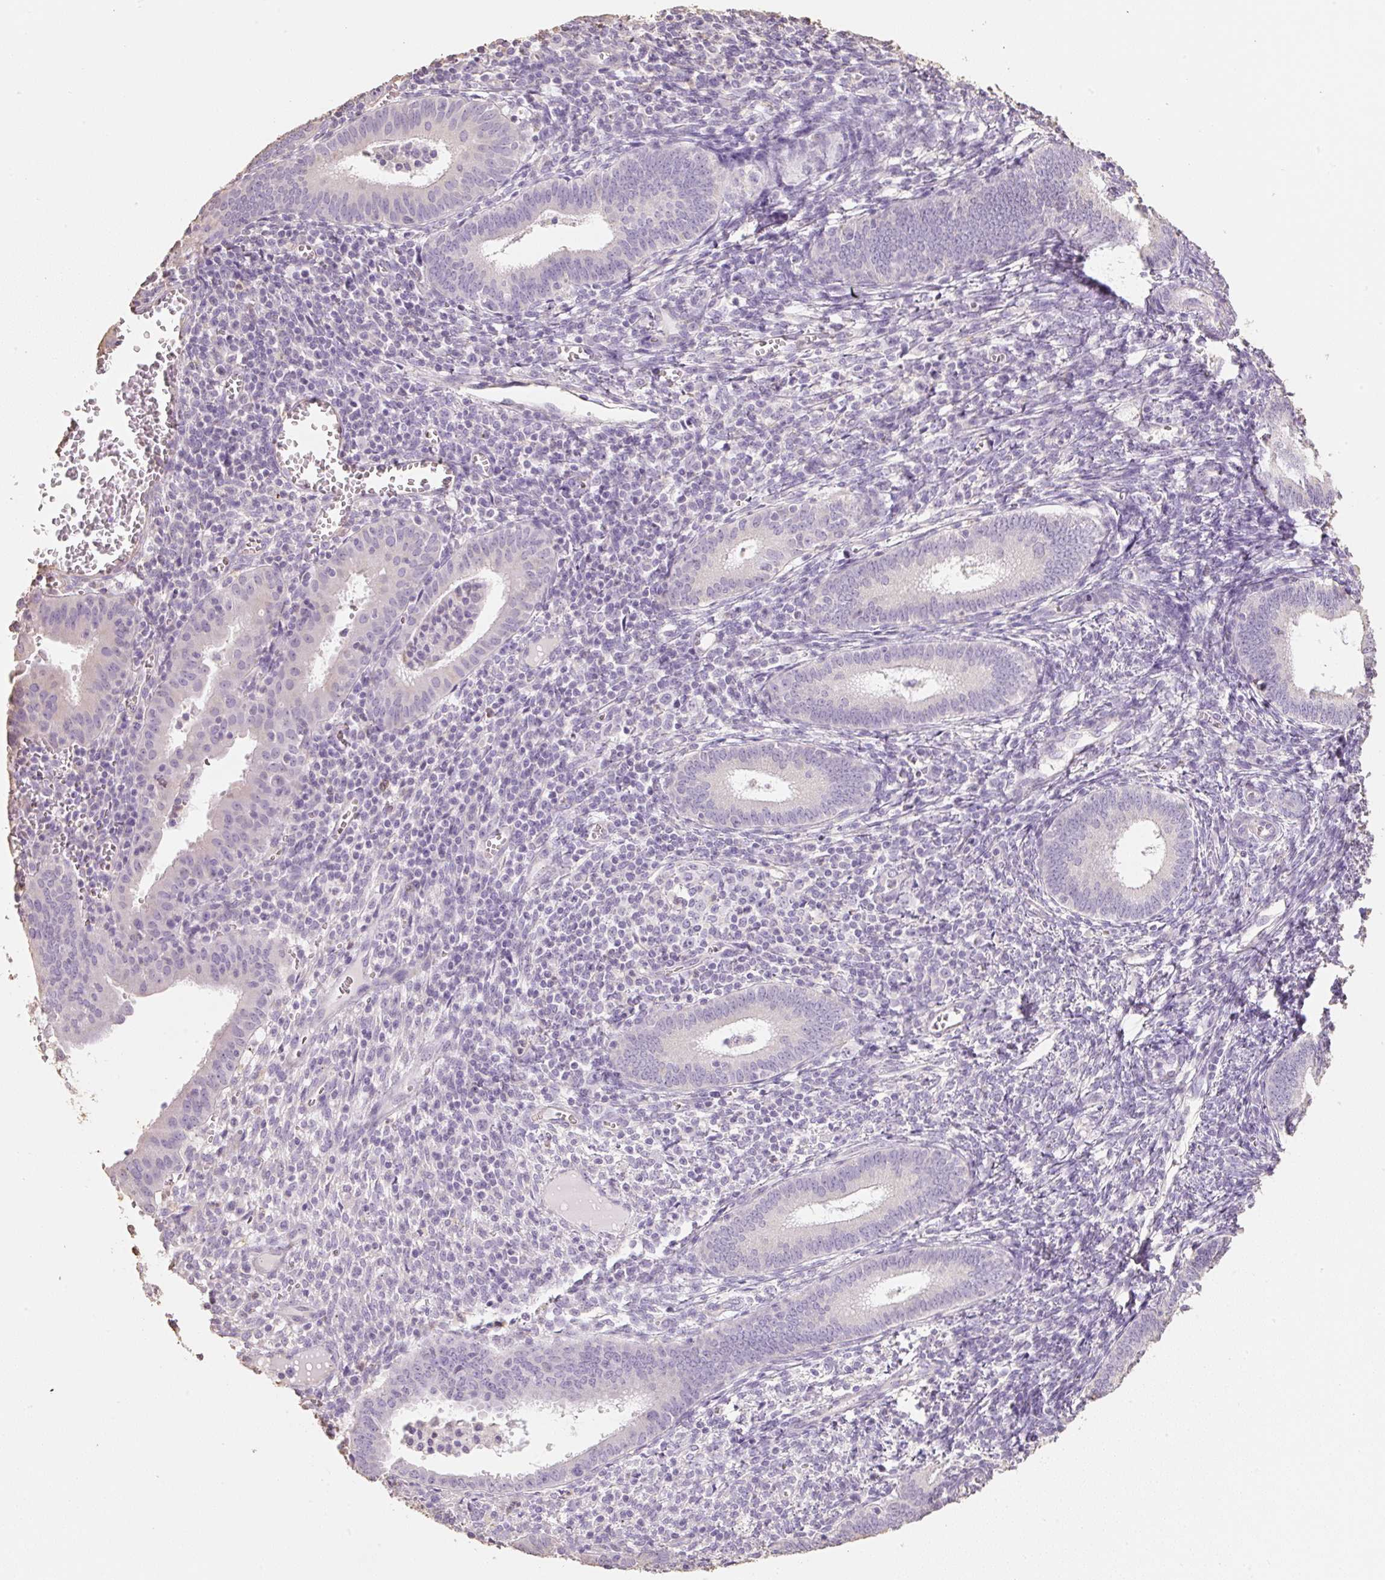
{"staining": {"intensity": "negative", "quantity": "none", "location": "none"}, "tissue": "endometrium", "cell_type": "Cells in endometrial stroma", "image_type": "normal", "snomed": [{"axis": "morphology", "description": "Normal tissue, NOS"}, {"axis": "topography", "description": "Endometrium"}], "caption": "This micrograph is of normal endometrium stained with immunohistochemistry (IHC) to label a protein in brown with the nuclei are counter-stained blue. There is no positivity in cells in endometrial stroma. The staining is performed using DAB (3,3'-diaminobenzidine) brown chromogen with nuclei counter-stained in using hematoxylin.", "gene": "MBOAT7", "patient": {"sex": "female", "age": 41}}